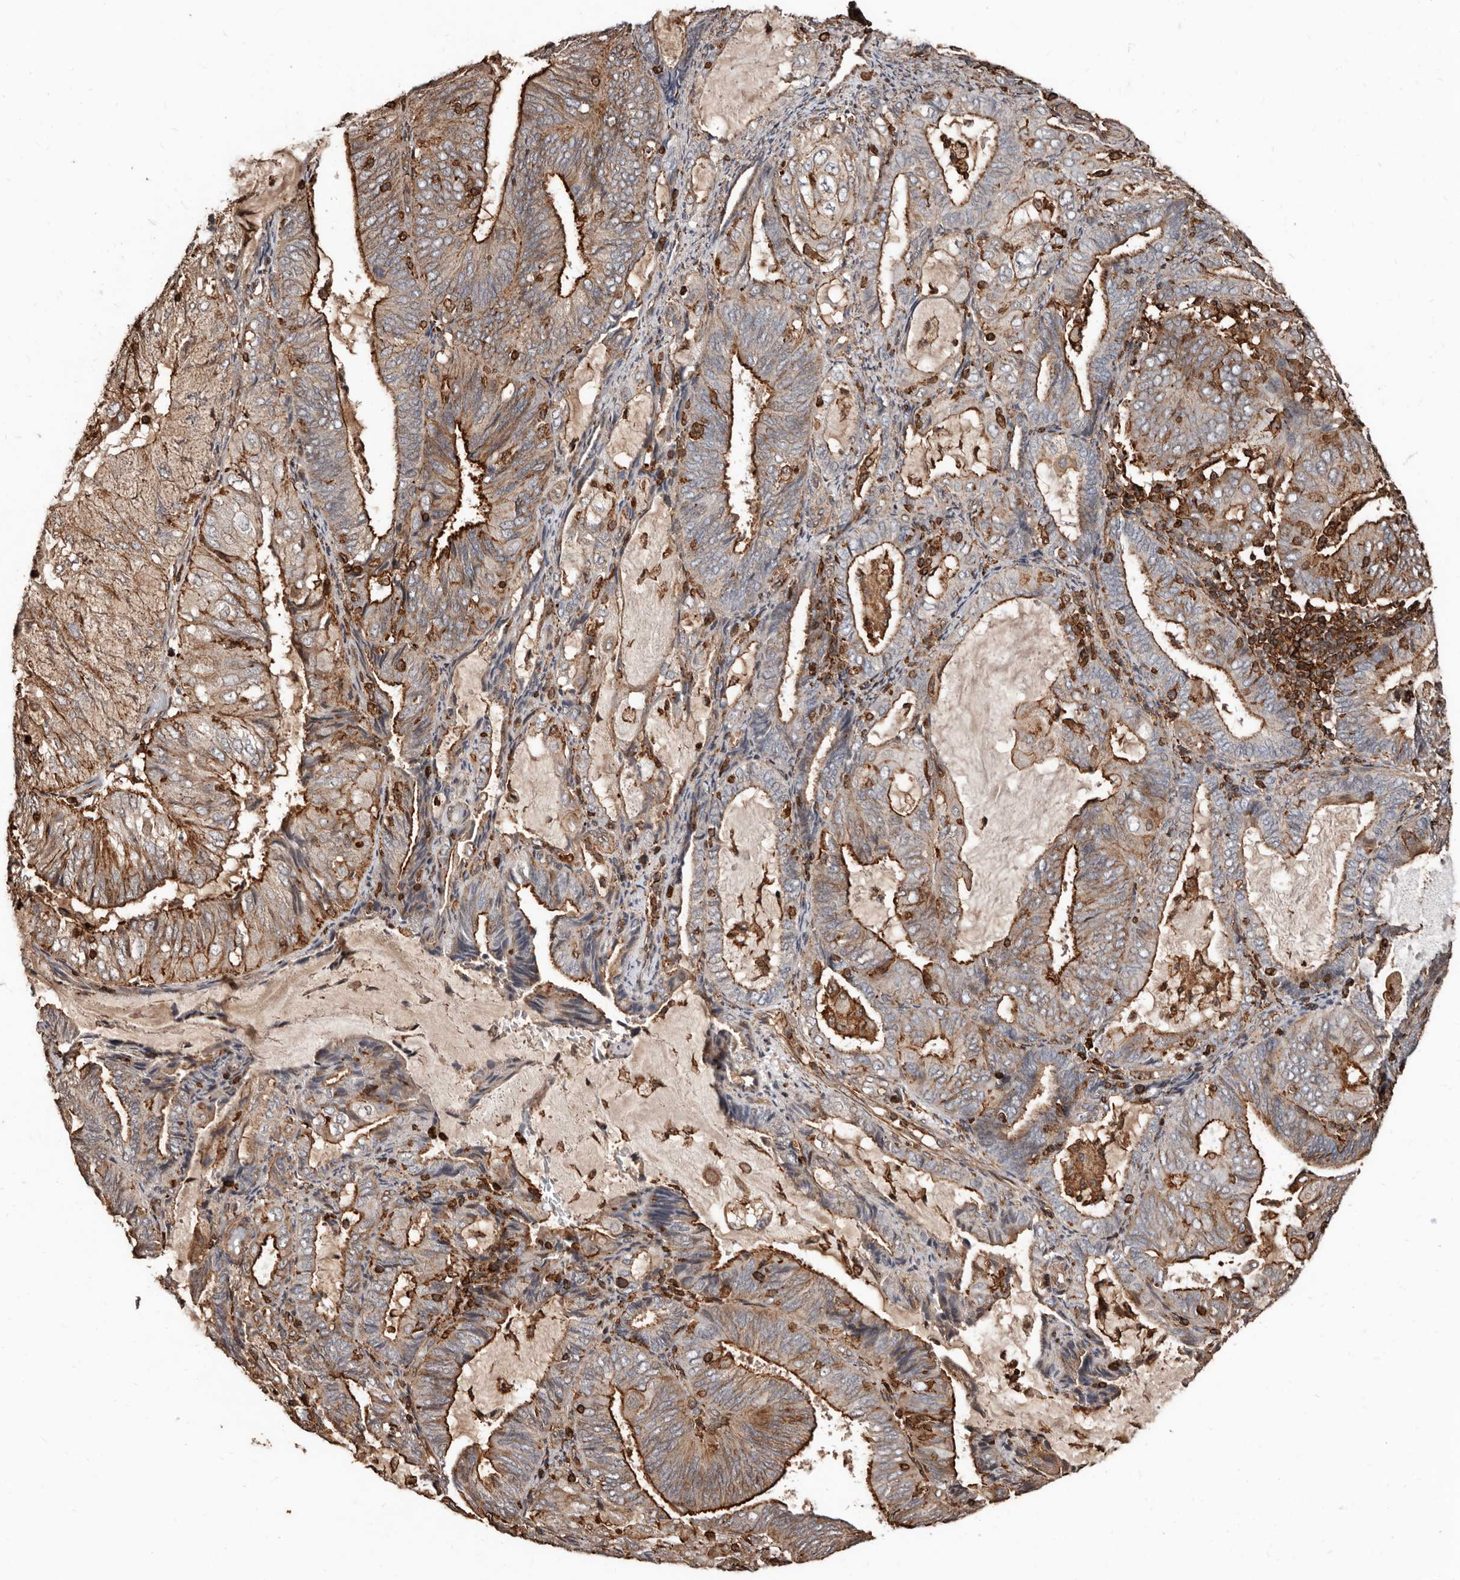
{"staining": {"intensity": "moderate", "quantity": ">75%", "location": "cytoplasmic/membranous"}, "tissue": "endometrial cancer", "cell_type": "Tumor cells", "image_type": "cancer", "snomed": [{"axis": "morphology", "description": "Adenocarcinoma, NOS"}, {"axis": "topography", "description": "Endometrium"}], "caption": "Immunohistochemistry (IHC) micrograph of human endometrial adenocarcinoma stained for a protein (brown), which shows medium levels of moderate cytoplasmic/membranous staining in approximately >75% of tumor cells.", "gene": "GSK3A", "patient": {"sex": "female", "age": 81}}